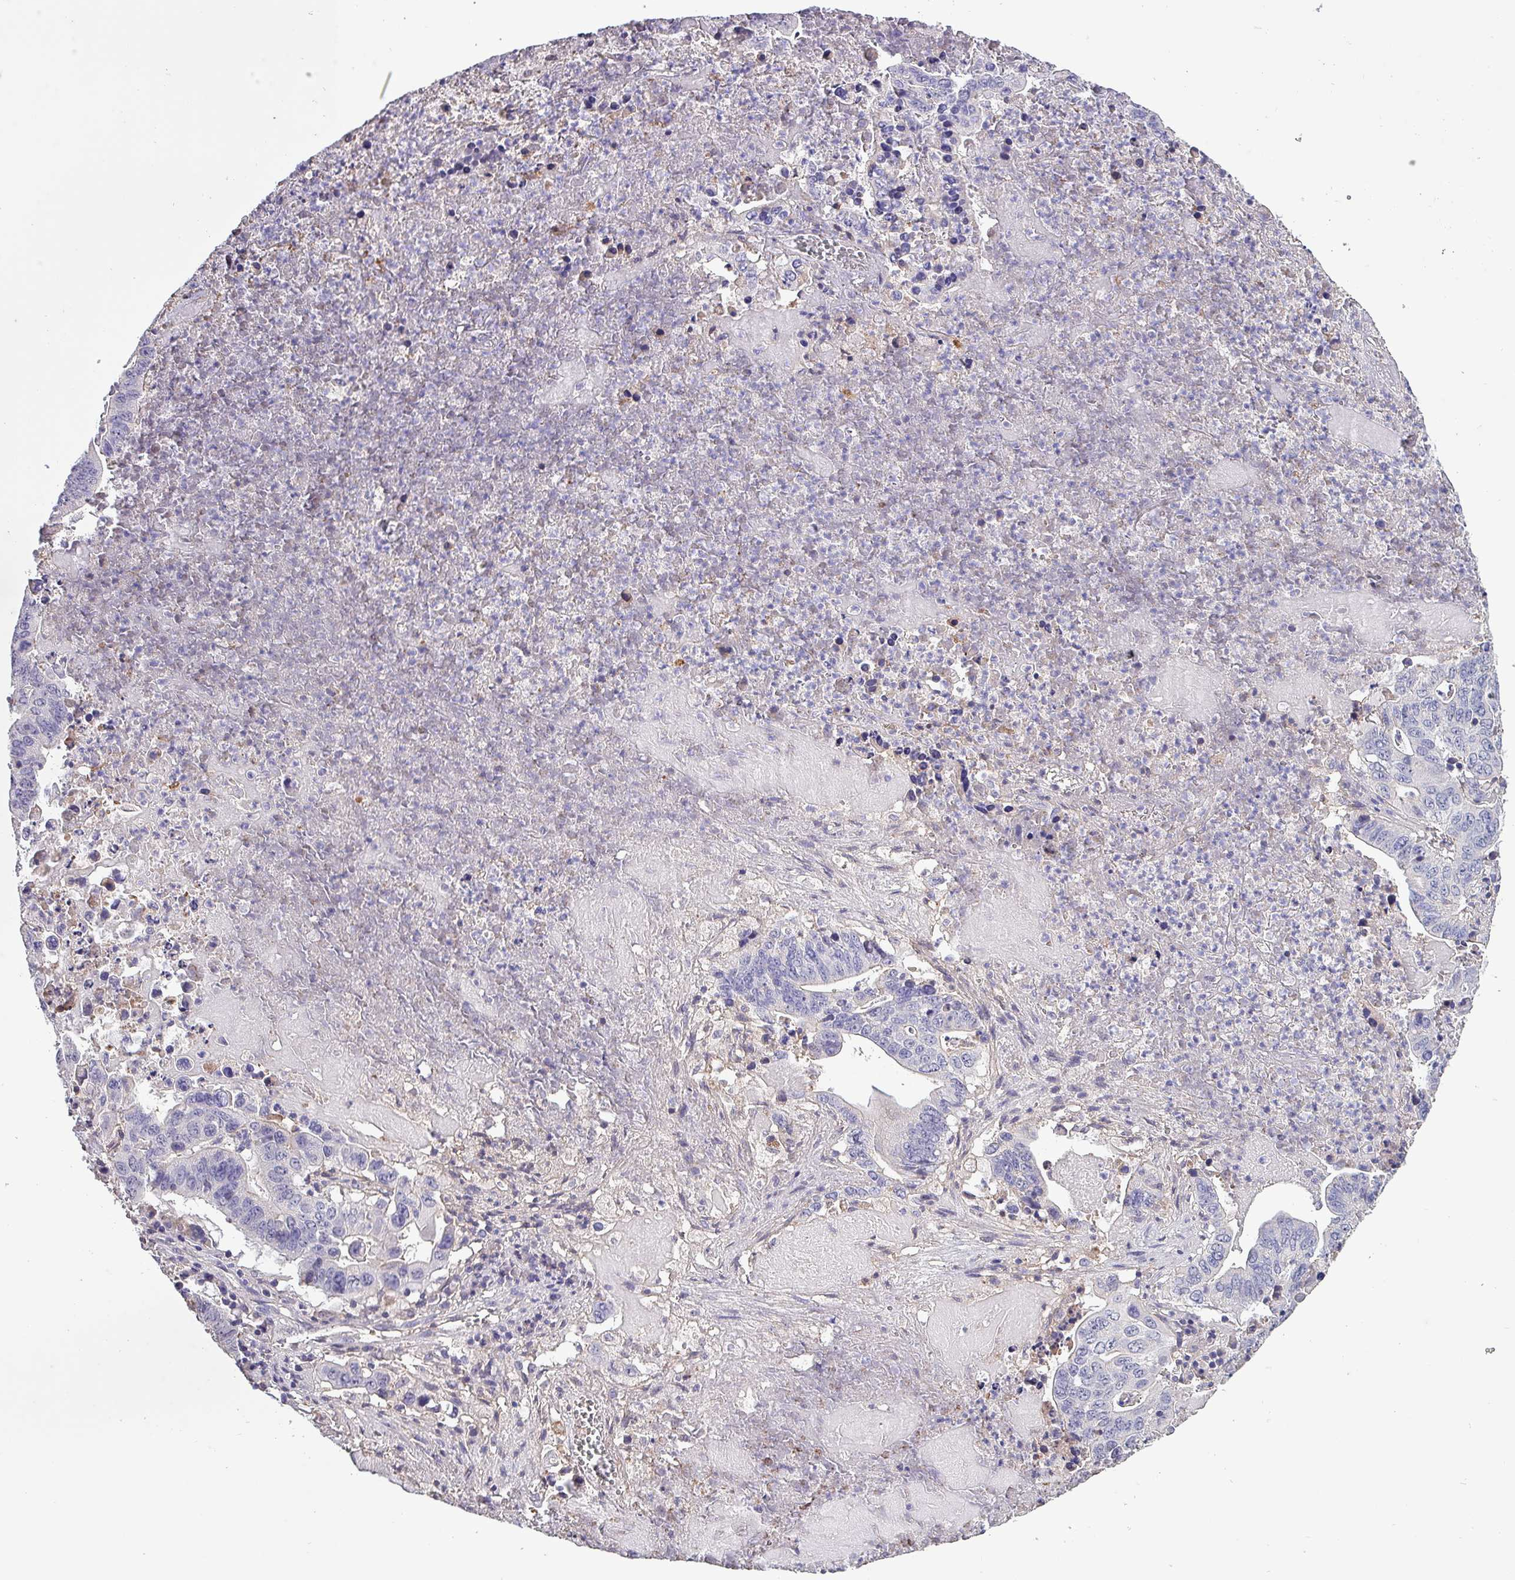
{"staining": {"intensity": "negative", "quantity": "none", "location": "none"}, "tissue": "lung cancer", "cell_type": "Tumor cells", "image_type": "cancer", "snomed": [{"axis": "morphology", "description": "Adenocarcinoma, NOS"}, {"axis": "topography", "description": "Lung"}], "caption": "IHC photomicrograph of neoplastic tissue: lung adenocarcinoma stained with DAB shows no significant protein staining in tumor cells. (Stains: DAB (3,3'-diaminobenzidine) IHC with hematoxylin counter stain, Microscopy: brightfield microscopy at high magnification).", "gene": "HTRA4", "patient": {"sex": "female", "age": 60}}